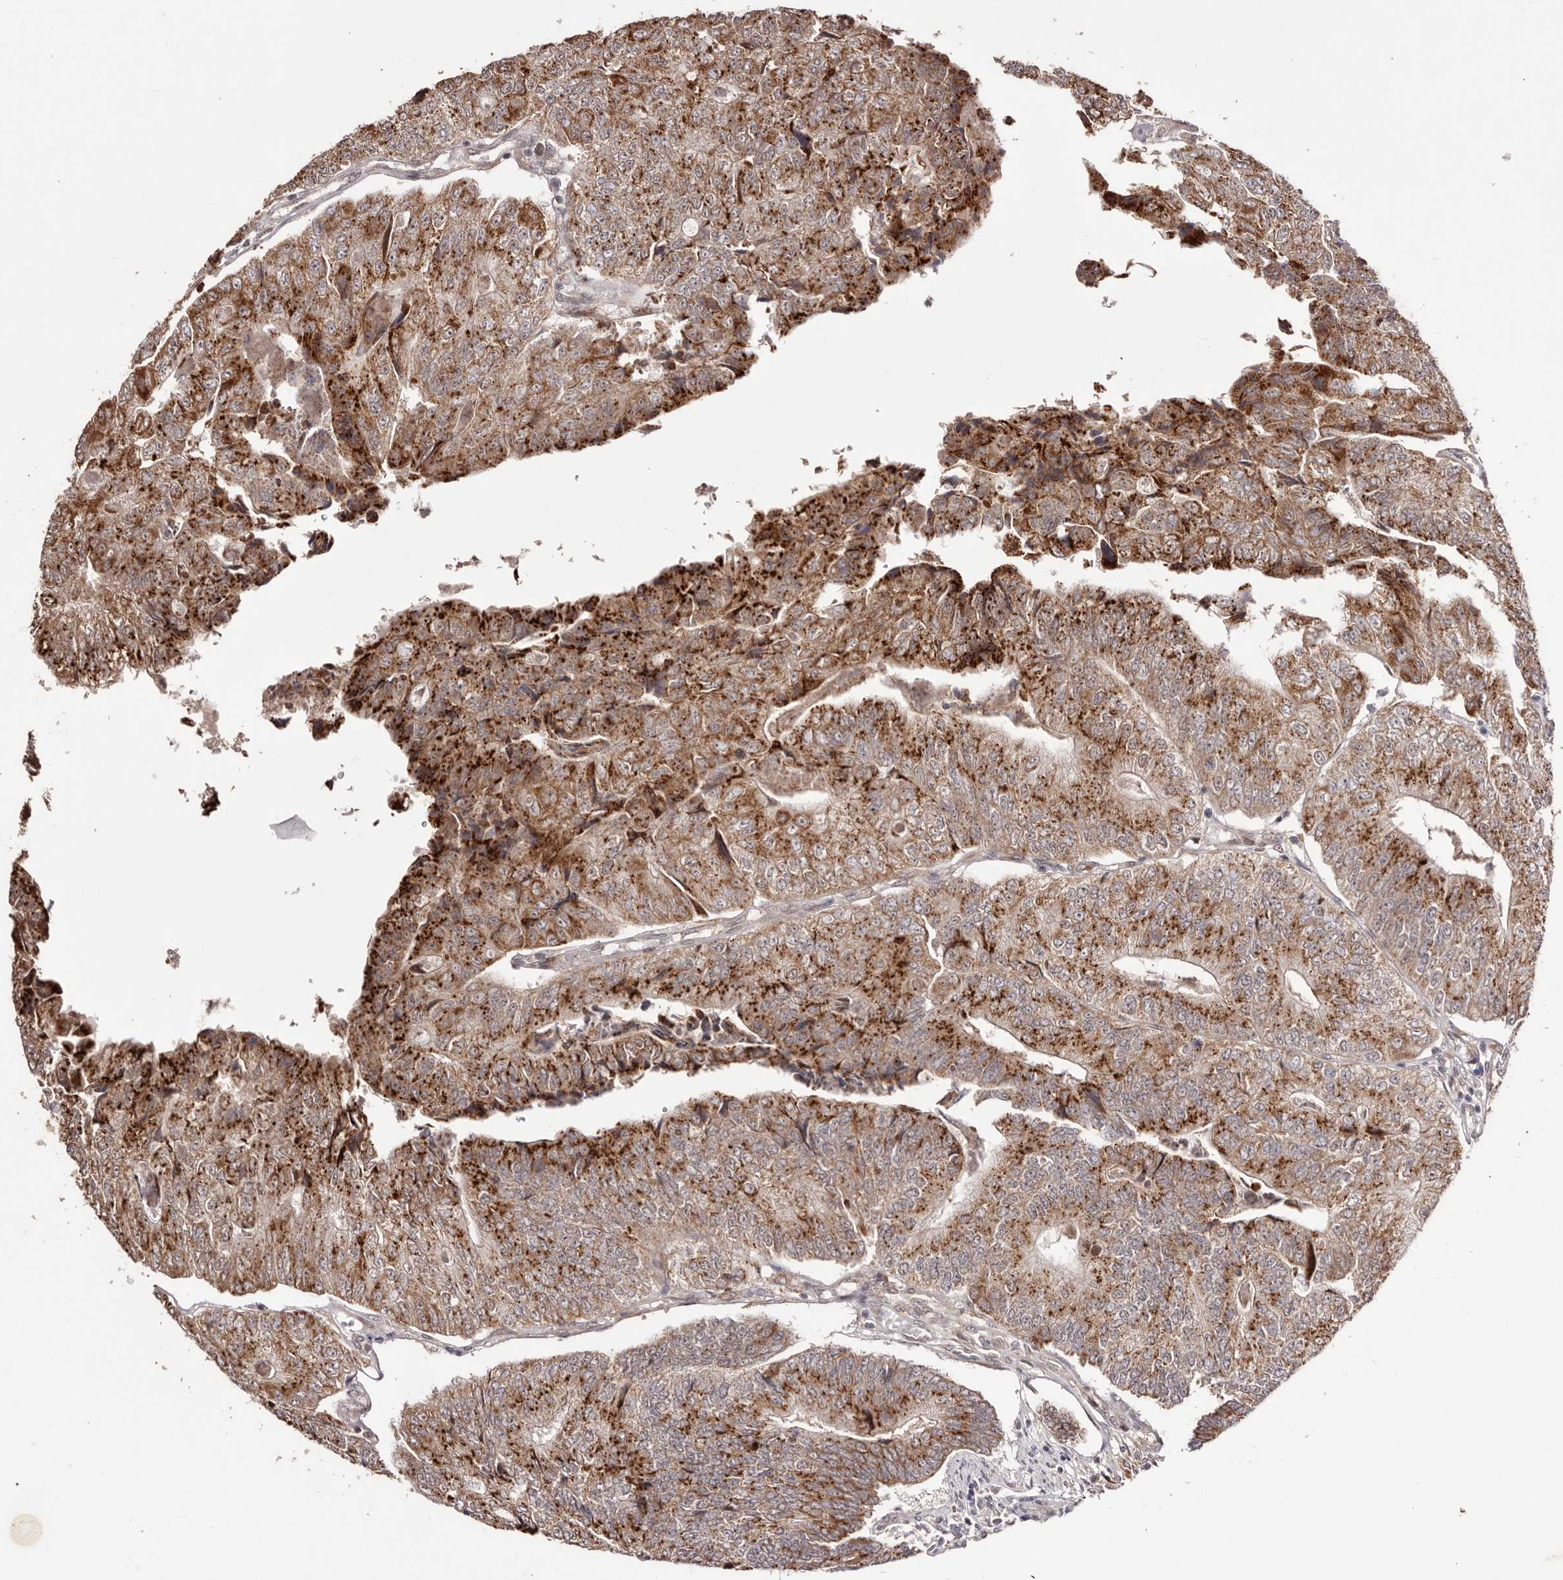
{"staining": {"intensity": "strong", "quantity": ">75%", "location": "cytoplasmic/membranous"}, "tissue": "colorectal cancer", "cell_type": "Tumor cells", "image_type": "cancer", "snomed": [{"axis": "morphology", "description": "Adenocarcinoma, NOS"}, {"axis": "topography", "description": "Colon"}], "caption": "Human colorectal cancer stained for a protein (brown) exhibits strong cytoplasmic/membranous positive positivity in approximately >75% of tumor cells.", "gene": "EGR3", "patient": {"sex": "female", "age": 67}}